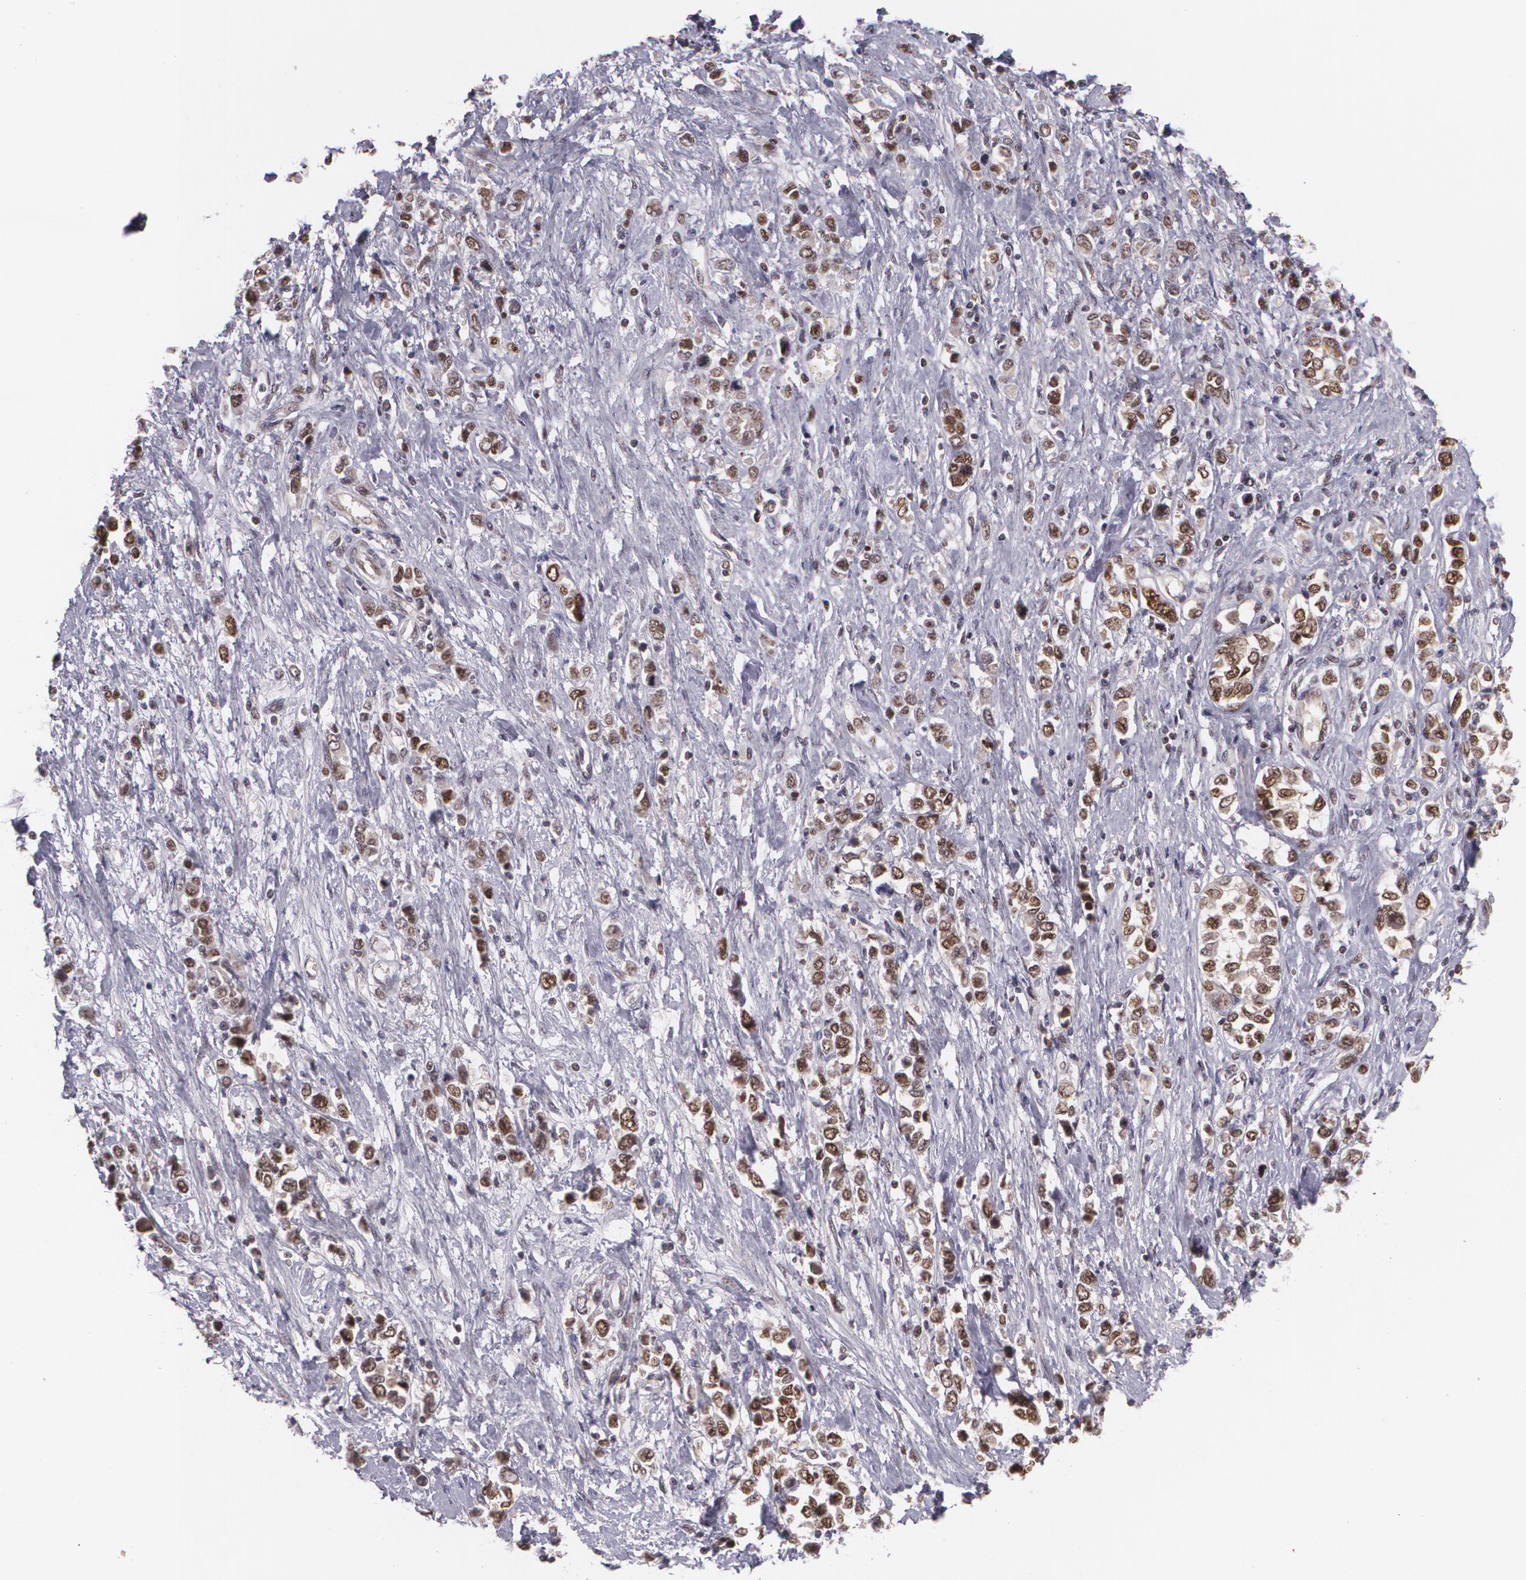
{"staining": {"intensity": "moderate", "quantity": "25%-75%", "location": "nuclear"}, "tissue": "stomach cancer", "cell_type": "Tumor cells", "image_type": "cancer", "snomed": [{"axis": "morphology", "description": "Adenocarcinoma, NOS"}, {"axis": "topography", "description": "Stomach, upper"}], "caption": "This micrograph demonstrates stomach cancer stained with IHC to label a protein in brown. The nuclear of tumor cells show moderate positivity for the protein. Nuclei are counter-stained blue.", "gene": "CUL2", "patient": {"sex": "male", "age": 76}}